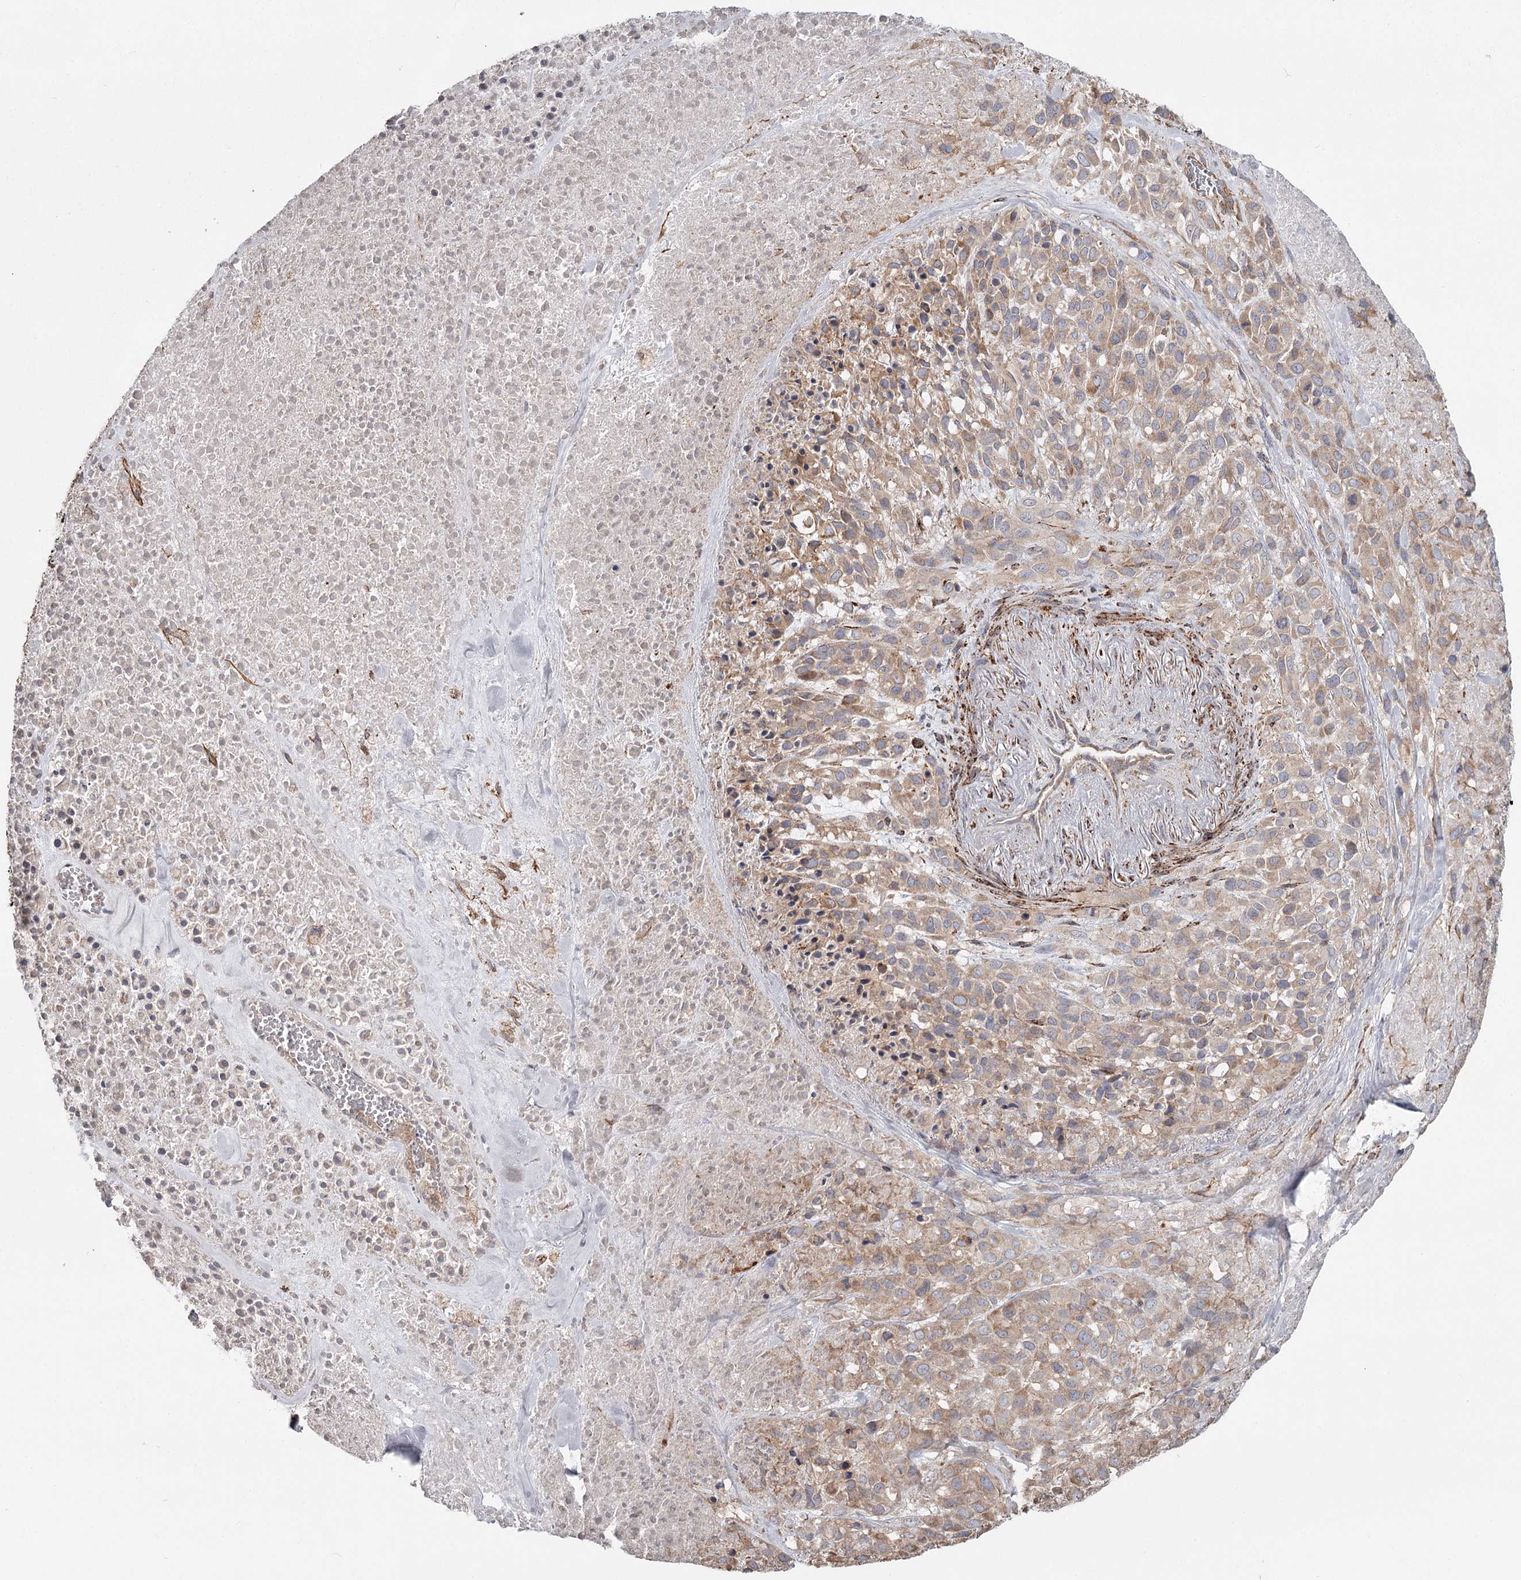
{"staining": {"intensity": "weak", "quantity": ">75%", "location": "cytoplasmic/membranous"}, "tissue": "melanoma", "cell_type": "Tumor cells", "image_type": "cancer", "snomed": [{"axis": "morphology", "description": "Malignant melanoma, Metastatic site"}, {"axis": "topography", "description": "Skin"}], "caption": "Immunohistochemical staining of melanoma exhibits weak cytoplasmic/membranous protein expression in about >75% of tumor cells. The protein is stained brown, and the nuclei are stained in blue (DAB IHC with brightfield microscopy, high magnification).", "gene": "DHRS9", "patient": {"sex": "female", "age": 81}}